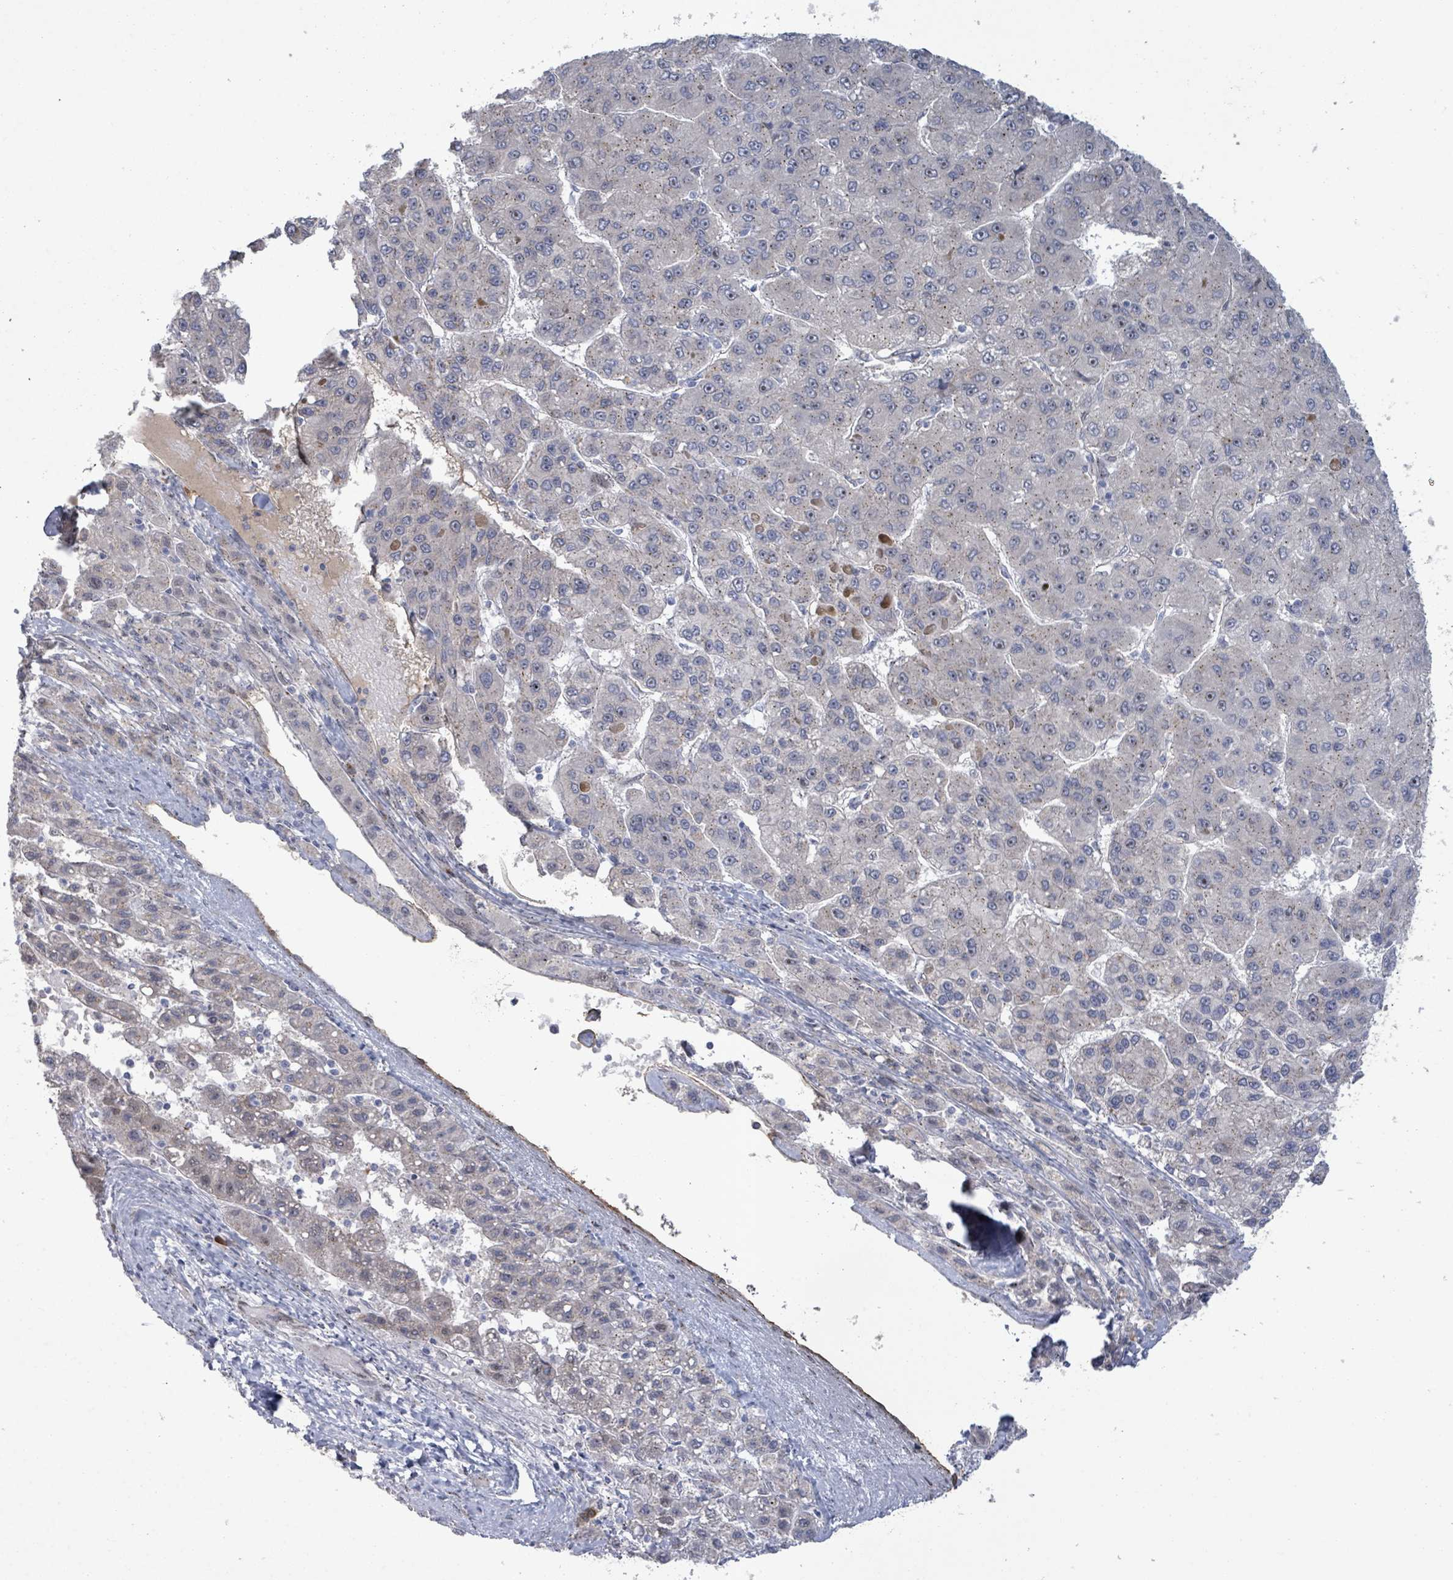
{"staining": {"intensity": "weak", "quantity": "<25%", "location": "cytoplasmic/membranous"}, "tissue": "liver cancer", "cell_type": "Tumor cells", "image_type": "cancer", "snomed": [{"axis": "morphology", "description": "Carcinoma, Hepatocellular, NOS"}, {"axis": "topography", "description": "Liver"}], "caption": "This is an immunohistochemistry (IHC) photomicrograph of liver hepatocellular carcinoma. There is no staining in tumor cells.", "gene": "TUSC1", "patient": {"sex": "female", "age": 82}}